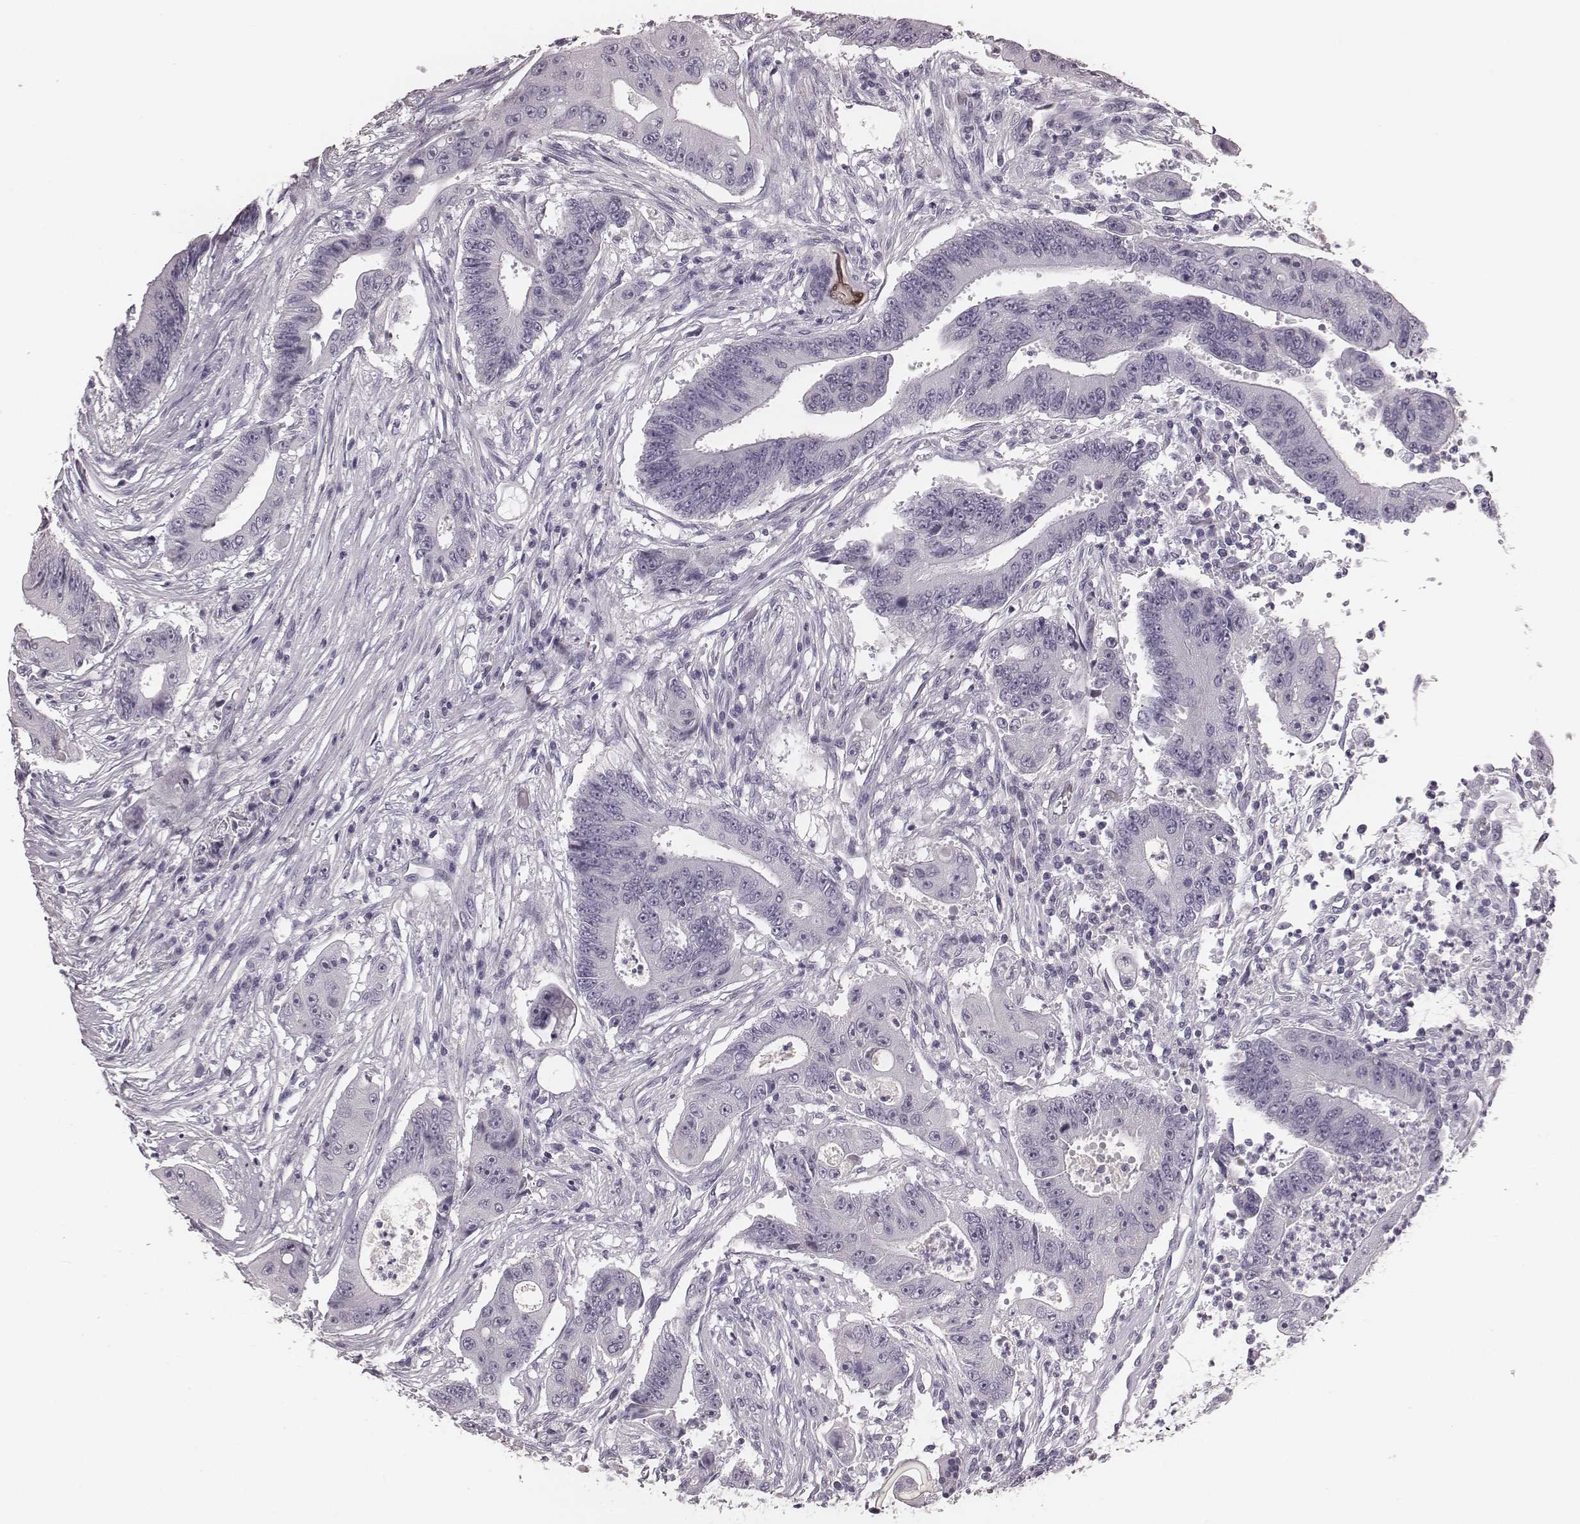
{"staining": {"intensity": "negative", "quantity": "none", "location": "none"}, "tissue": "colorectal cancer", "cell_type": "Tumor cells", "image_type": "cancer", "snomed": [{"axis": "morphology", "description": "Adenocarcinoma, NOS"}, {"axis": "topography", "description": "Rectum"}], "caption": "There is no significant positivity in tumor cells of colorectal cancer (adenocarcinoma). (Stains: DAB (3,3'-diaminobenzidine) IHC with hematoxylin counter stain, Microscopy: brightfield microscopy at high magnification).", "gene": "KRT74", "patient": {"sex": "male", "age": 54}}